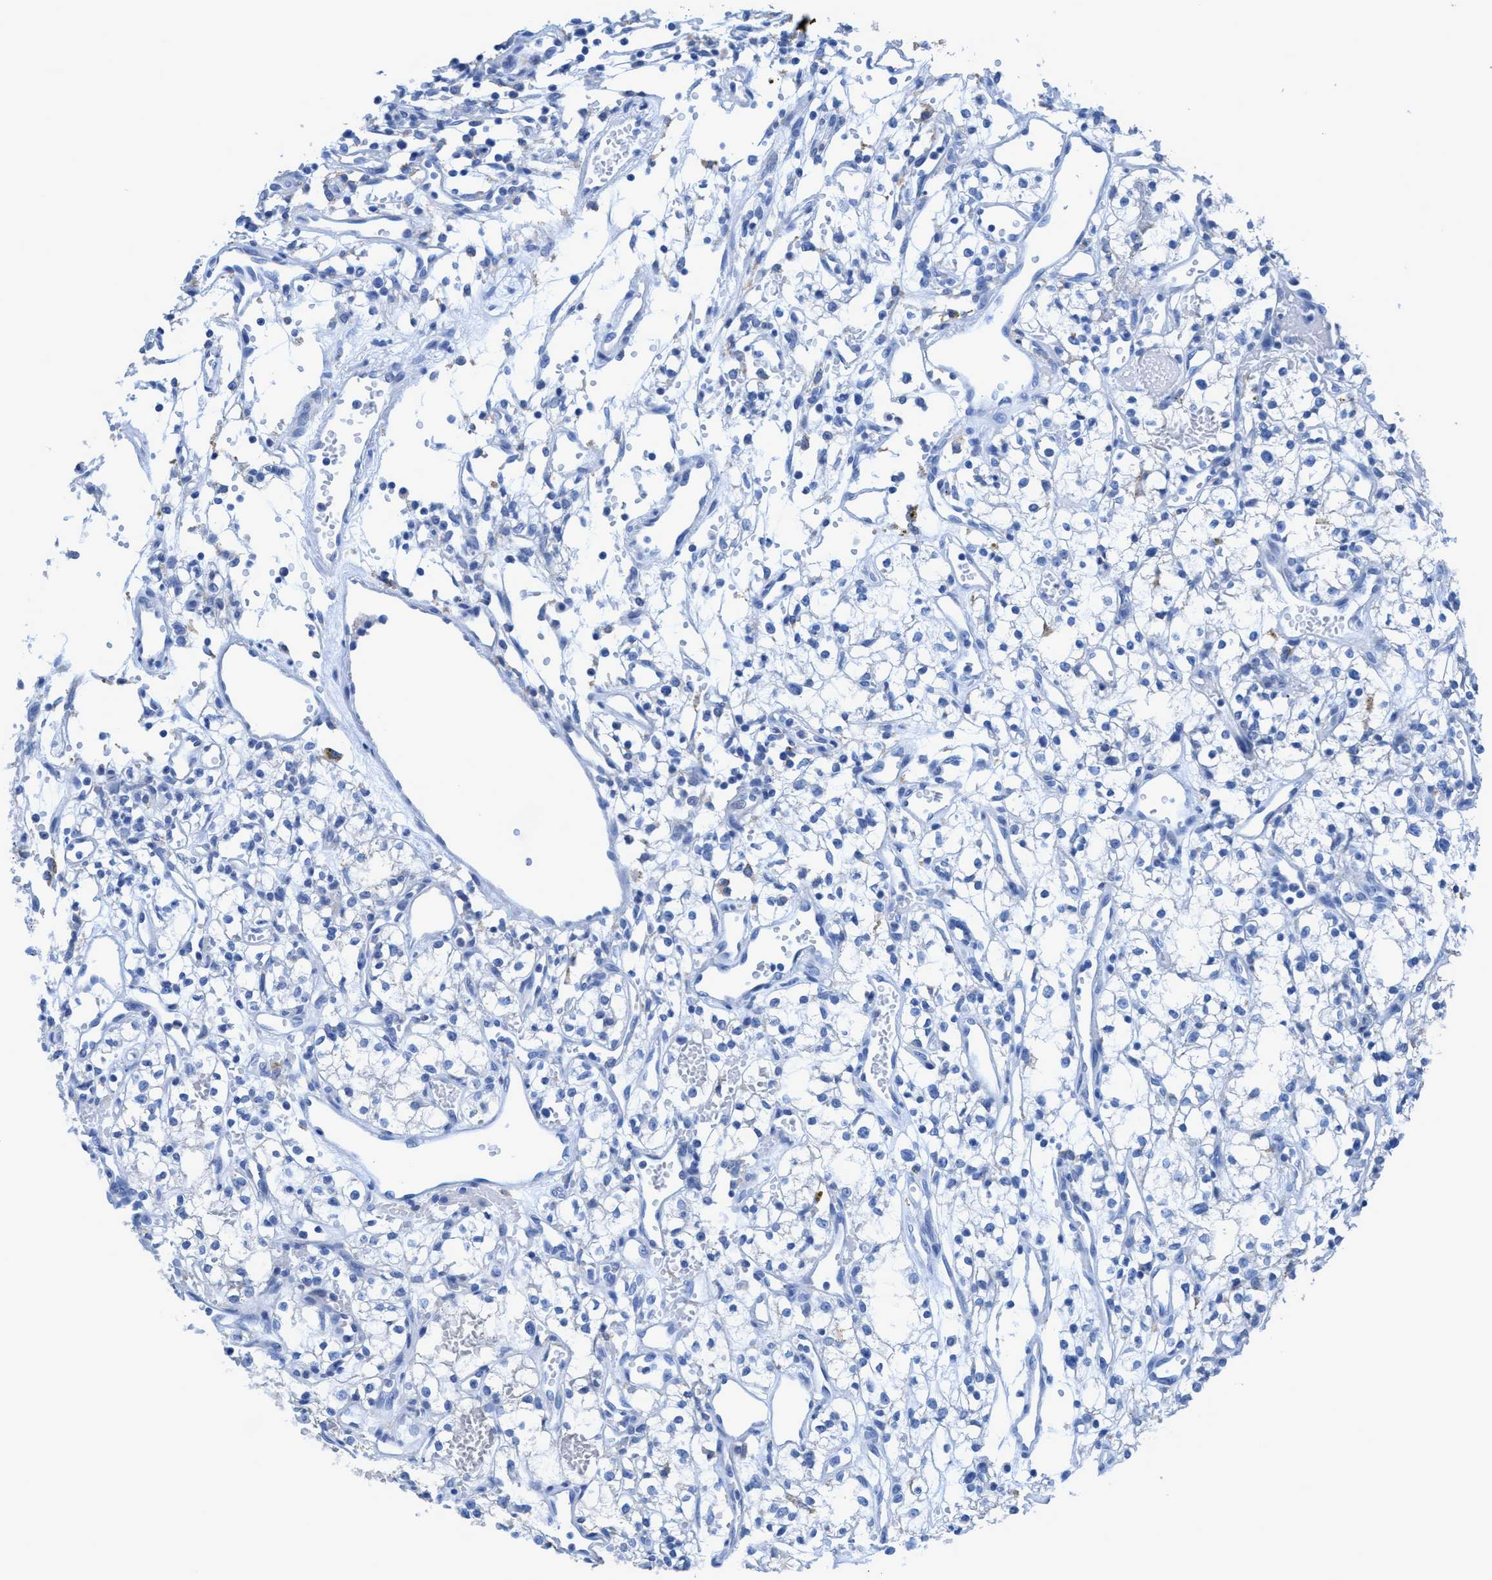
{"staining": {"intensity": "negative", "quantity": "none", "location": "none"}, "tissue": "renal cancer", "cell_type": "Tumor cells", "image_type": "cancer", "snomed": [{"axis": "morphology", "description": "Adenocarcinoma, NOS"}, {"axis": "topography", "description": "Kidney"}], "caption": "This is an immunohistochemistry (IHC) histopathology image of human renal cancer. There is no positivity in tumor cells.", "gene": "DNAI1", "patient": {"sex": "male", "age": 59}}